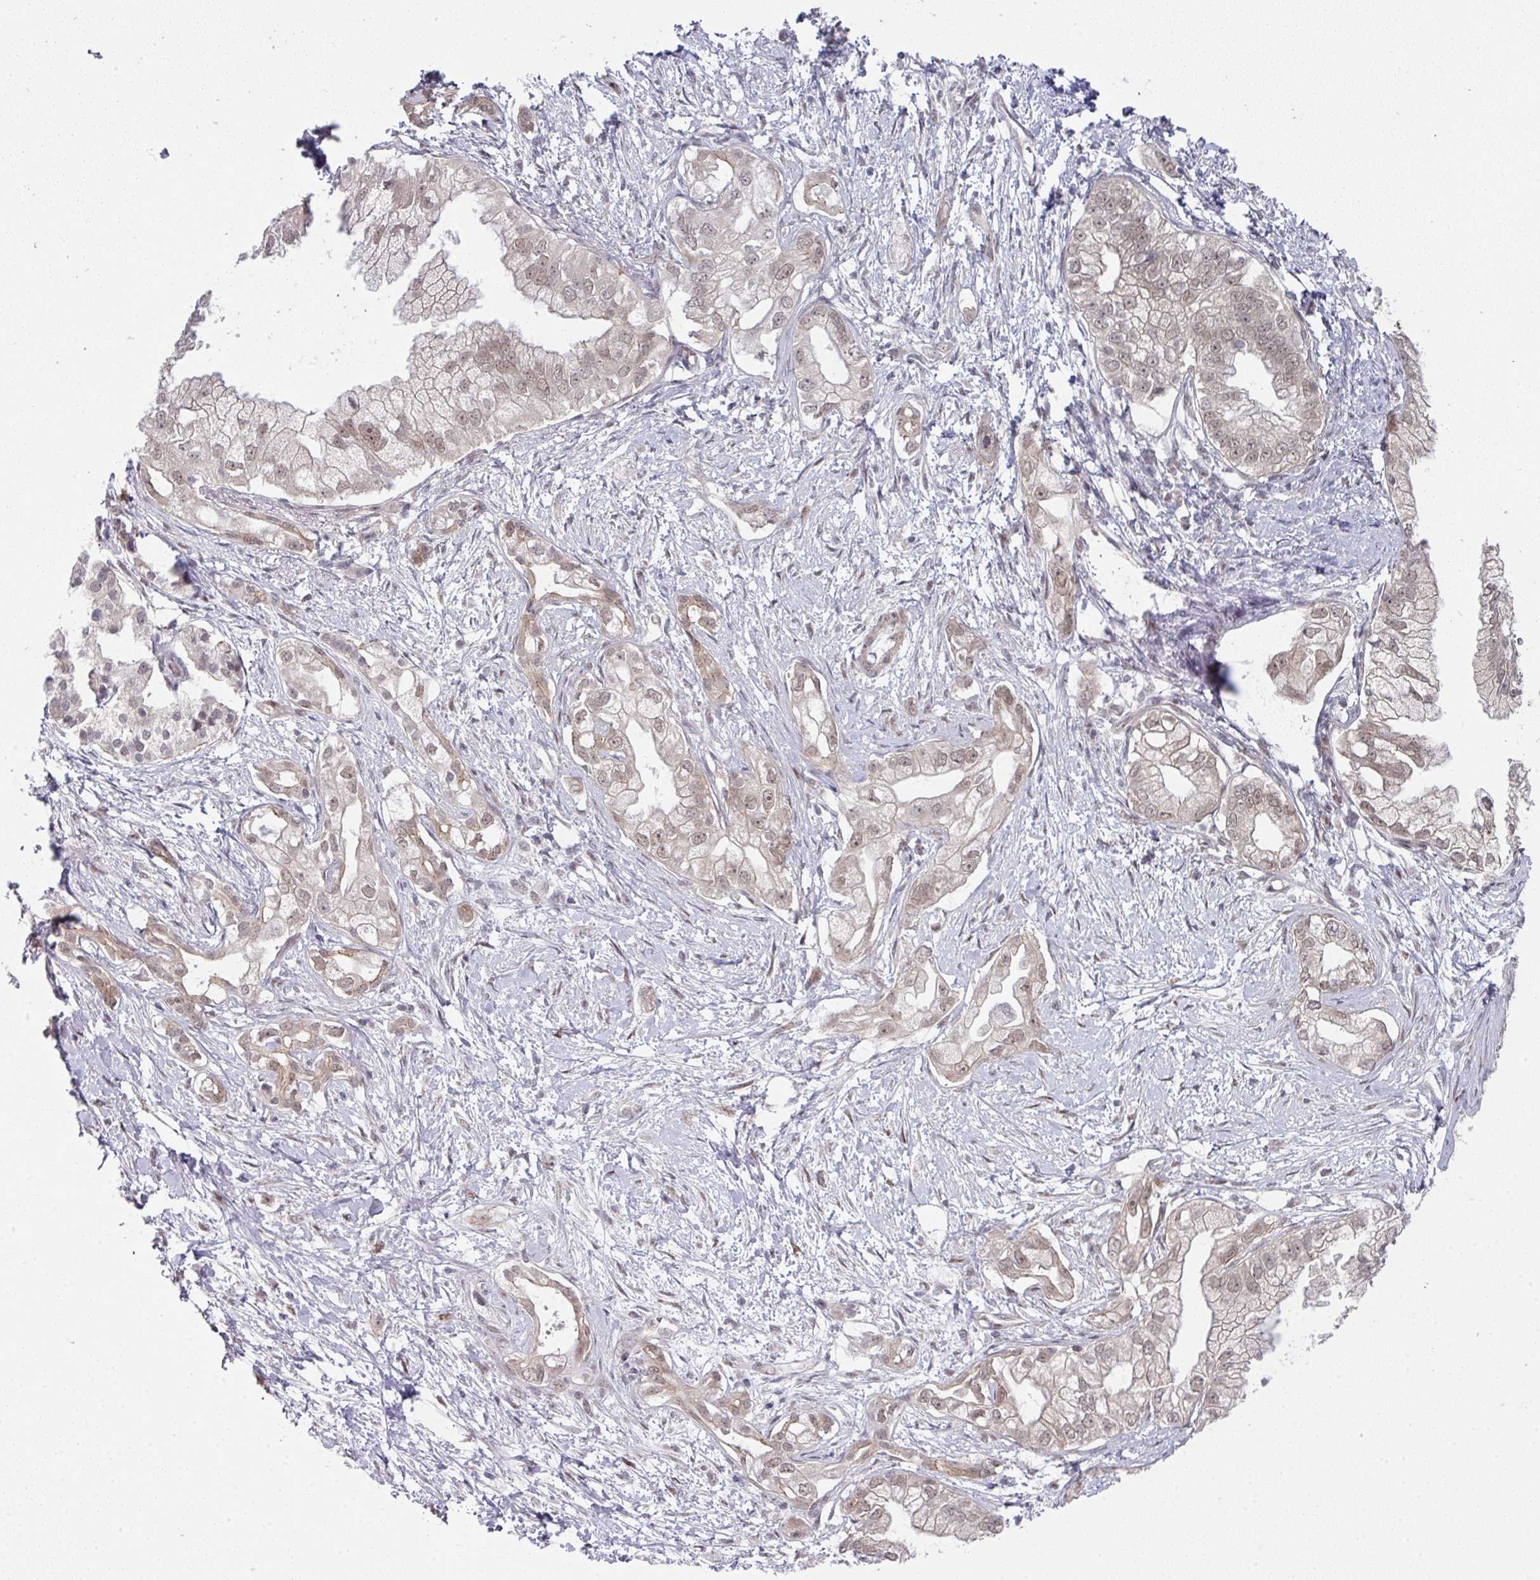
{"staining": {"intensity": "weak", "quantity": "25%-75%", "location": "nuclear"}, "tissue": "pancreatic cancer", "cell_type": "Tumor cells", "image_type": "cancer", "snomed": [{"axis": "morphology", "description": "Adenocarcinoma, NOS"}, {"axis": "topography", "description": "Pancreas"}], "caption": "This is a photomicrograph of immunohistochemistry (IHC) staining of adenocarcinoma (pancreatic), which shows weak expression in the nuclear of tumor cells.", "gene": "TMCC1", "patient": {"sex": "male", "age": 70}}